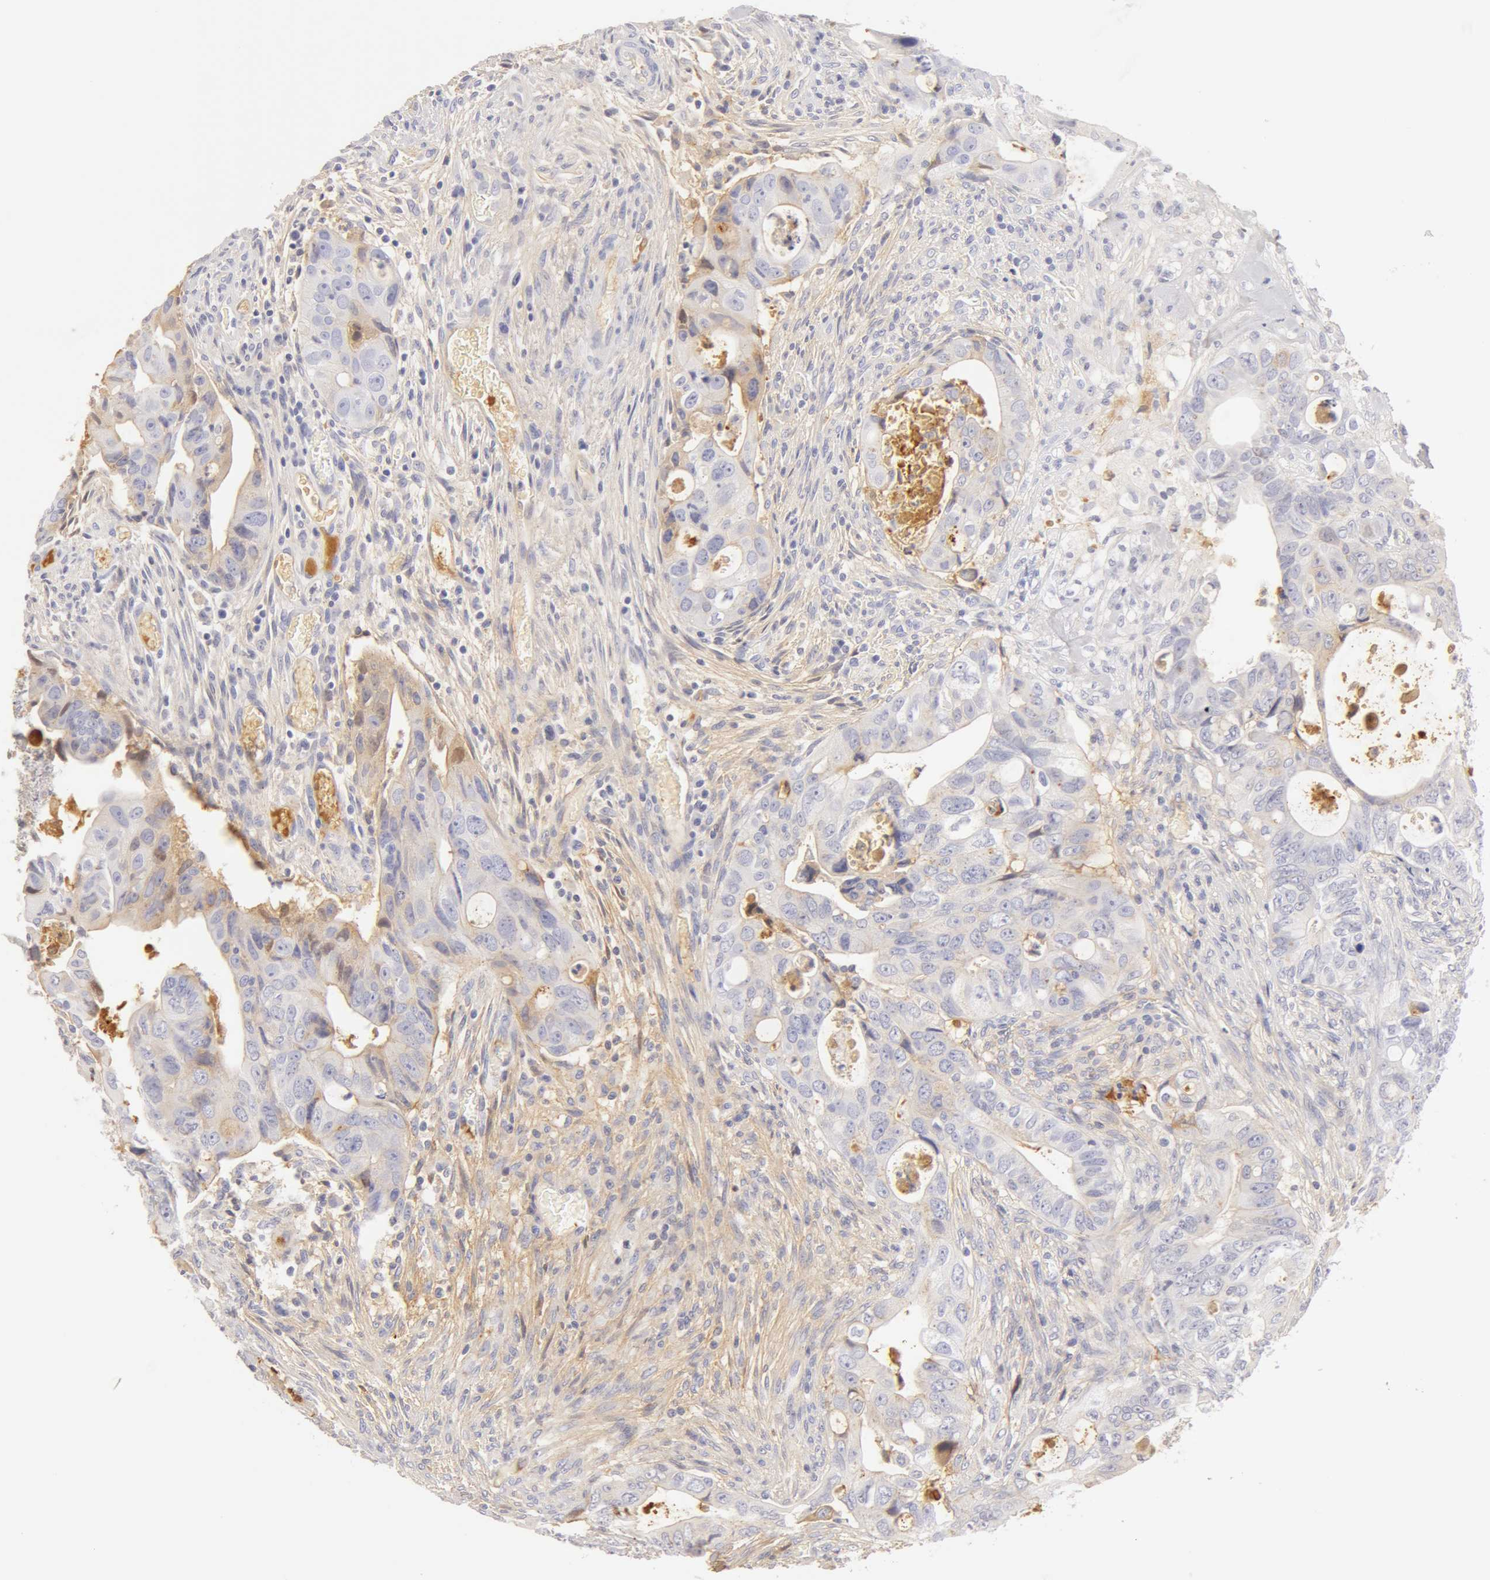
{"staining": {"intensity": "negative", "quantity": "none", "location": "none"}, "tissue": "colorectal cancer", "cell_type": "Tumor cells", "image_type": "cancer", "snomed": [{"axis": "morphology", "description": "Adenocarcinoma, NOS"}, {"axis": "topography", "description": "Rectum"}], "caption": "Immunohistochemistry (IHC) of human colorectal adenocarcinoma displays no staining in tumor cells.", "gene": "GC", "patient": {"sex": "female", "age": 57}}